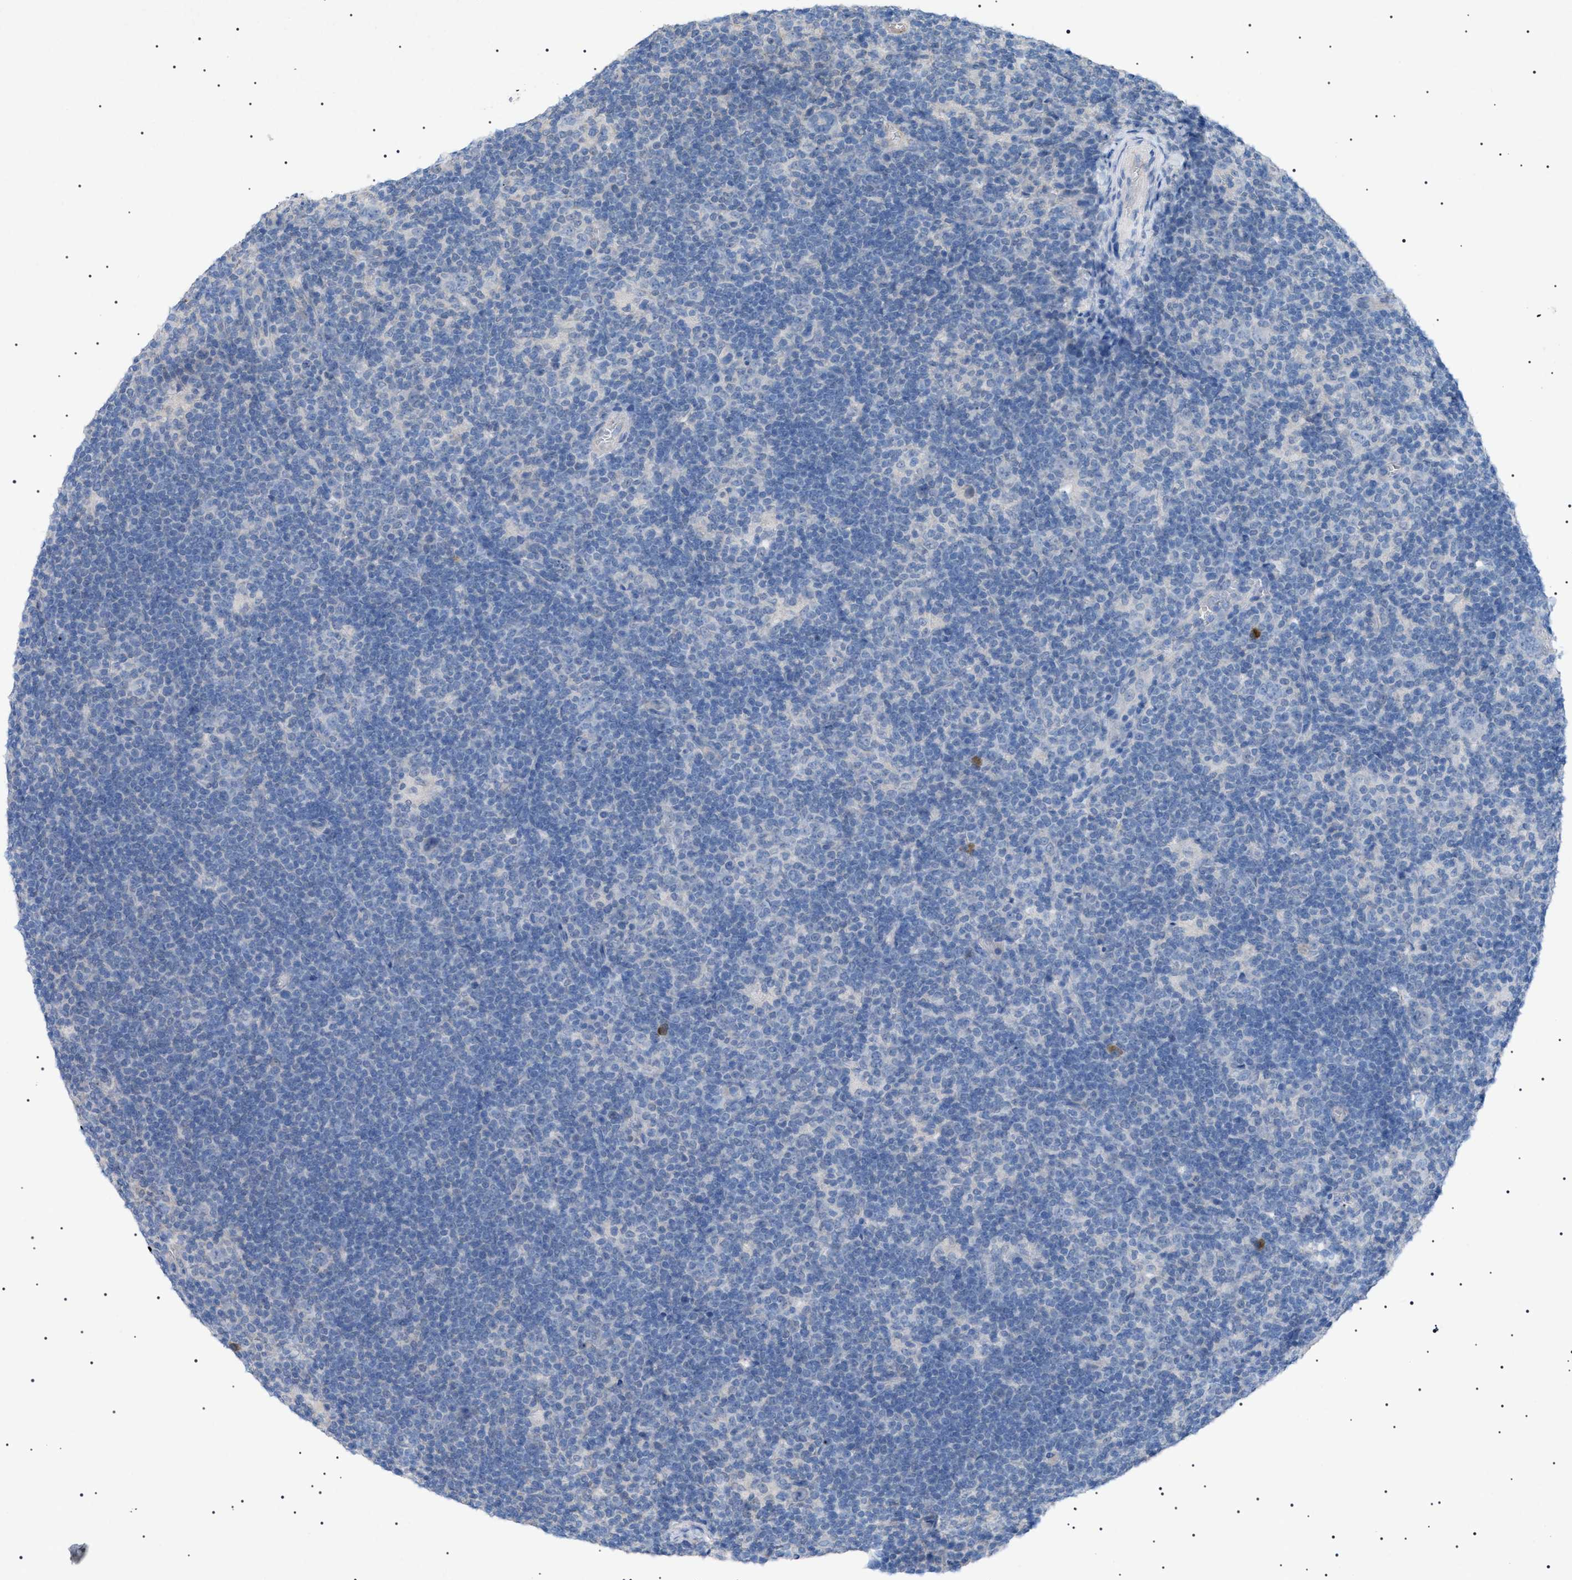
{"staining": {"intensity": "negative", "quantity": "none", "location": "none"}, "tissue": "lymphoma", "cell_type": "Tumor cells", "image_type": "cancer", "snomed": [{"axis": "morphology", "description": "Hodgkin's disease, NOS"}, {"axis": "topography", "description": "Lymph node"}], "caption": "The immunohistochemistry (IHC) image has no significant staining in tumor cells of Hodgkin's disease tissue.", "gene": "ADAMTS1", "patient": {"sex": "female", "age": 57}}